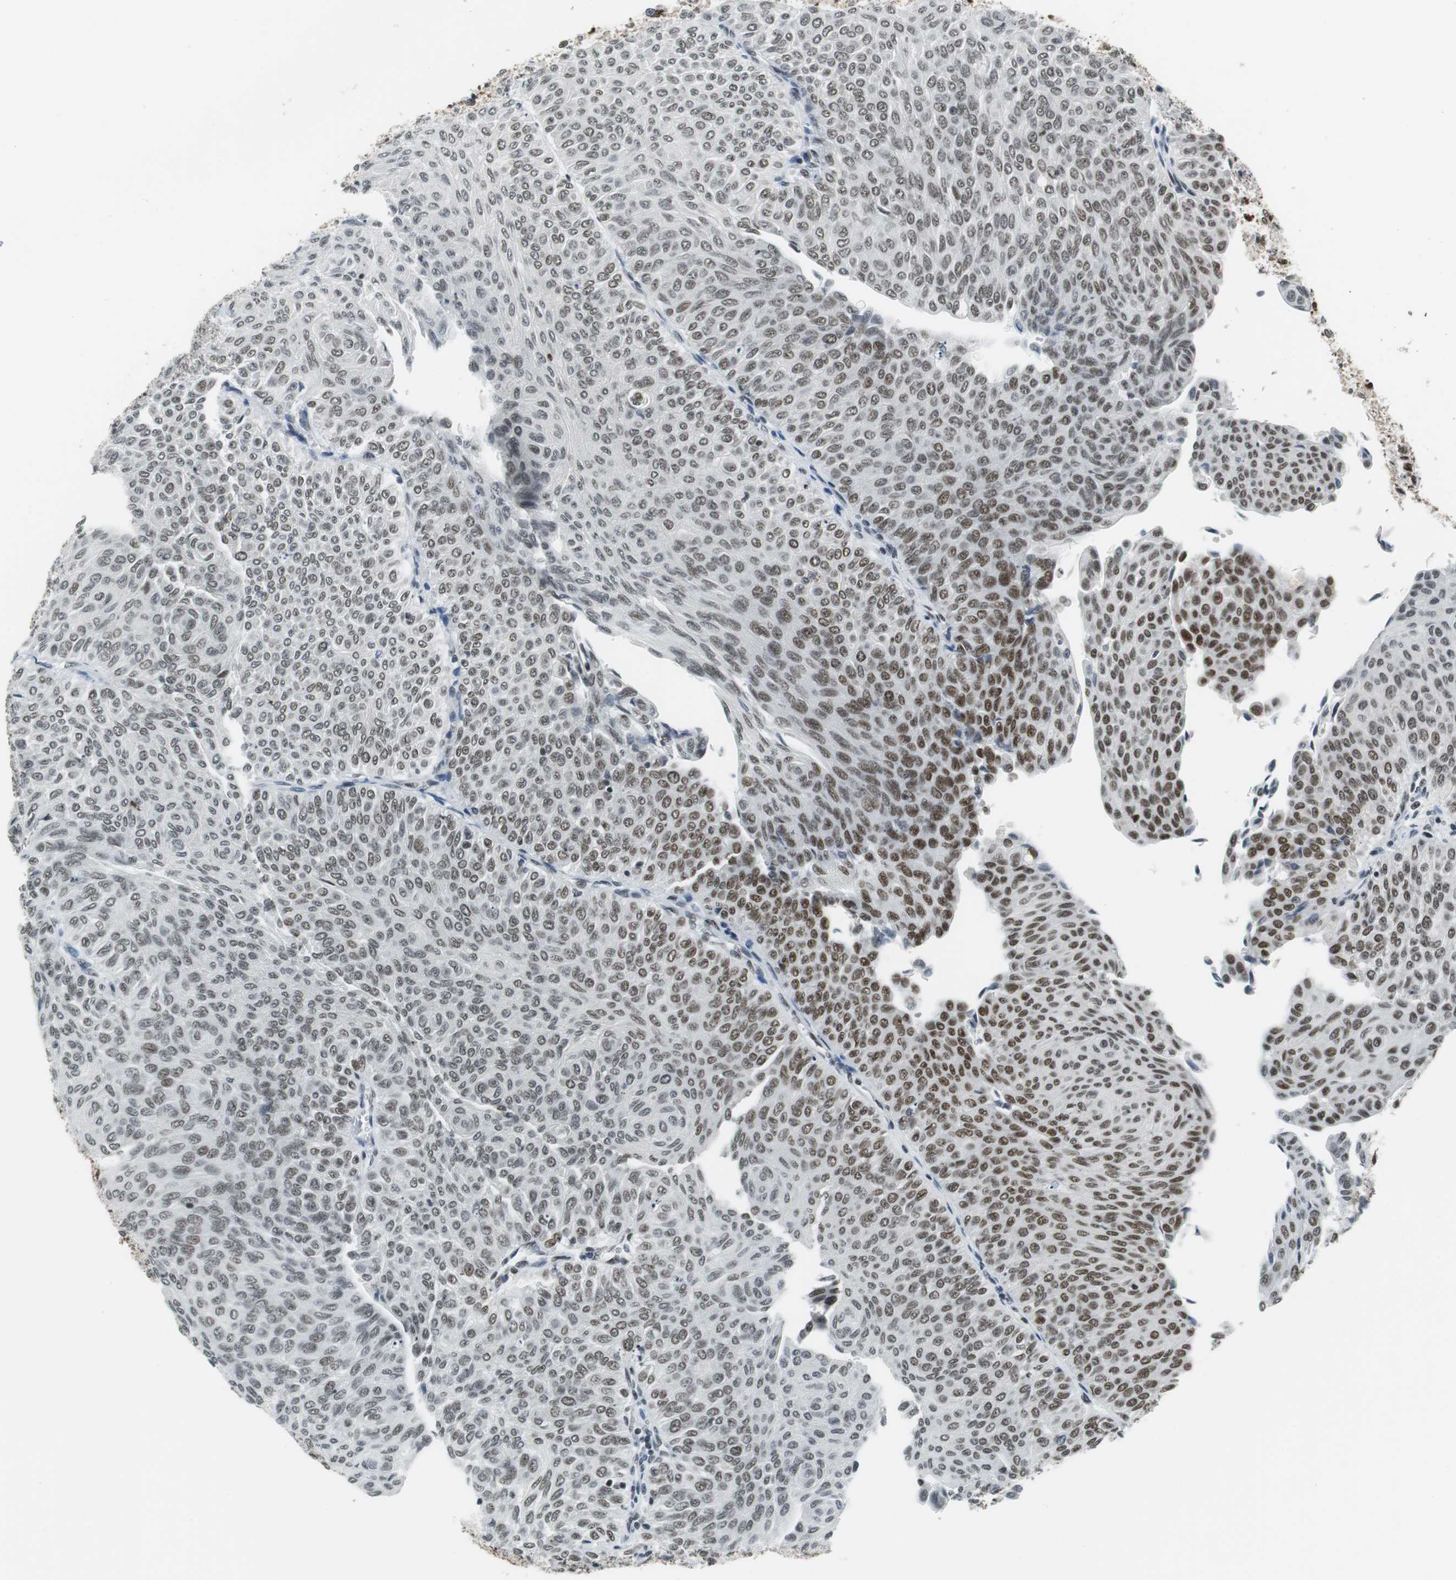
{"staining": {"intensity": "strong", "quantity": ">75%", "location": "nuclear"}, "tissue": "urothelial cancer", "cell_type": "Tumor cells", "image_type": "cancer", "snomed": [{"axis": "morphology", "description": "Urothelial carcinoma, Low grade"}, {"axis": "topography", "description": "Urinary bladder"}], "caption": "Urothelial carcinoma (low-grade) stained with a protein marker exhibits strong staining in tumor cells.", "gene": "PRKDC", "patient": {"sex": "male", "age": 78}}